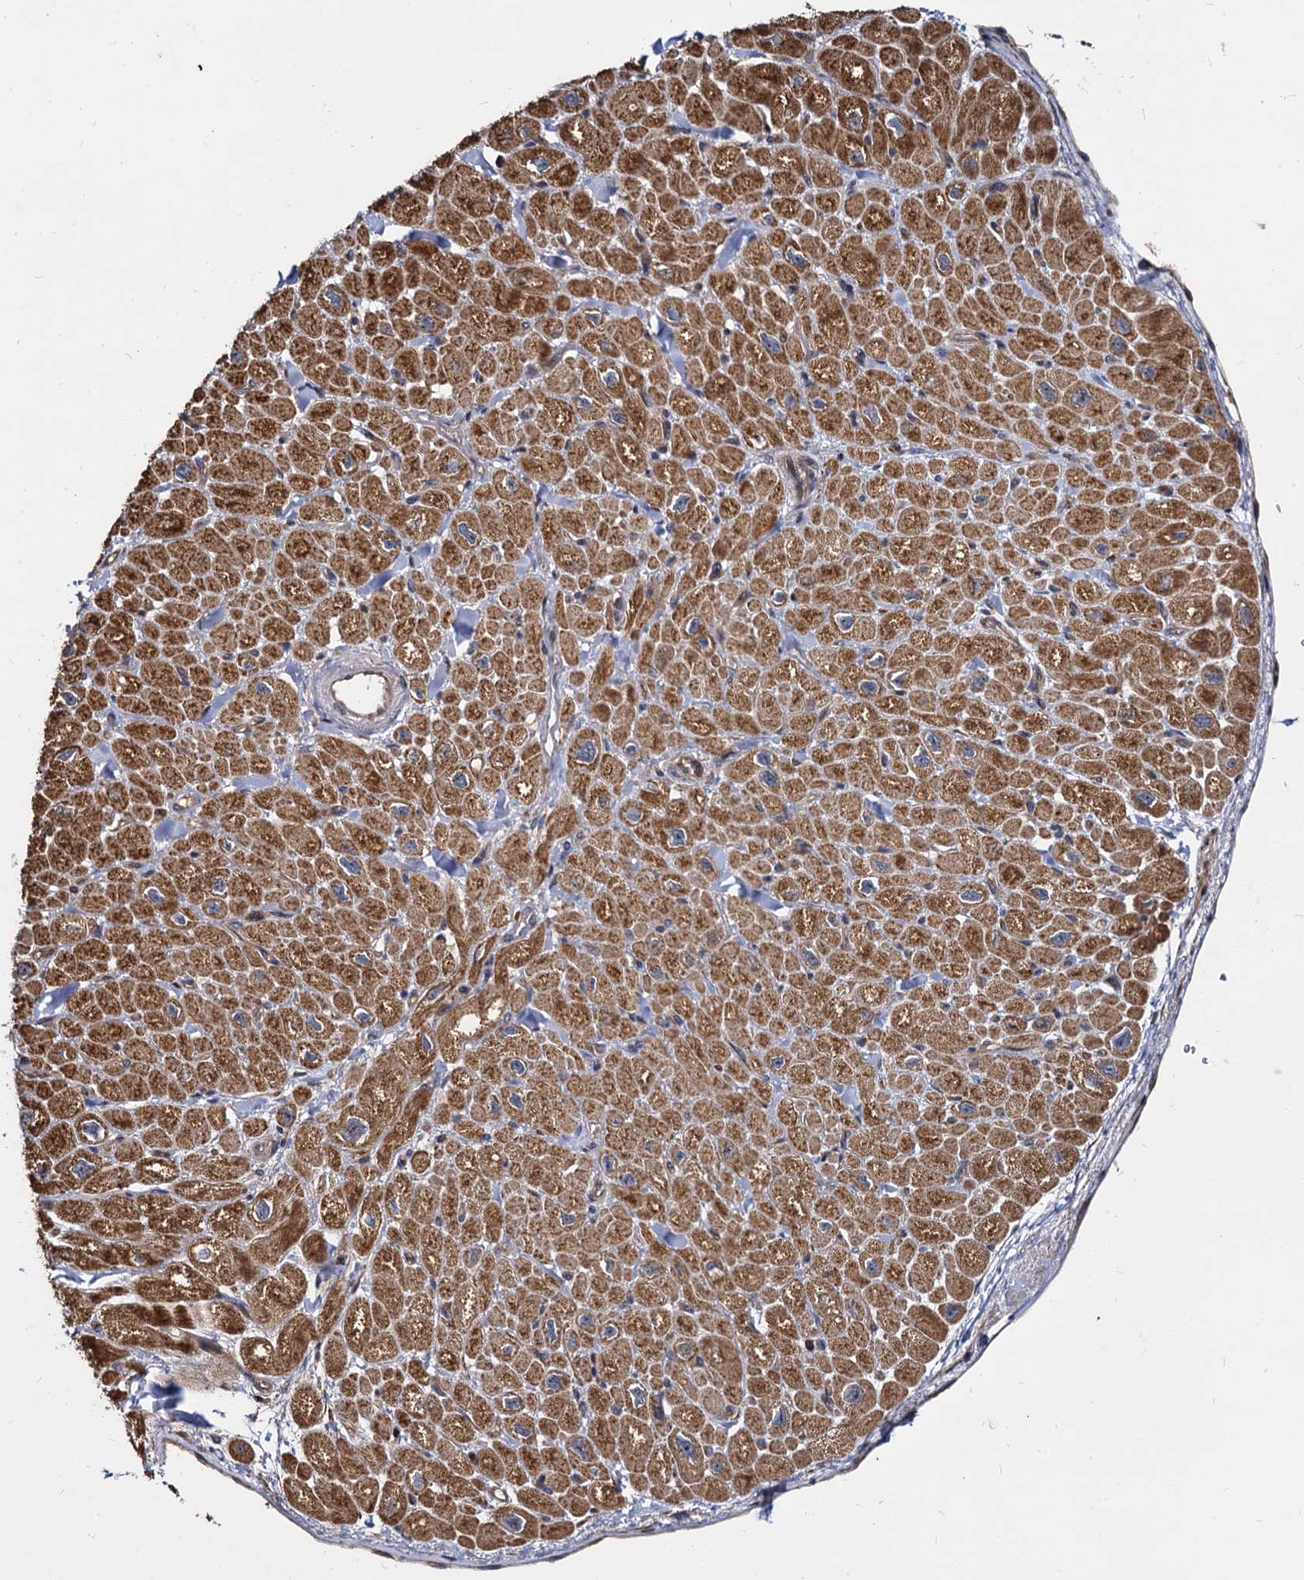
{"staining": {"intensity": "moderate", "quantity": ">75%", "location": "cytoplasmic/membranous"}, "tissue": "heart muscle", "cell_type": "Cardiomyocytes", "image_type": "normal", "snomed": [{"axis": "morphology", "description": "Normal tissue, NOS"}, {"axis": "topography", "description": "Heart"}], "caption": "Cardiomyocytes reveal medium levels of moderate cytoplasmic/membranous positivity in about >75% of cells in normal heart muscle. (Brightfield microscopy of DAB IHC at high magnification).", "gene": "WWC3", "patient": {"sex": "male", "age": 65}}